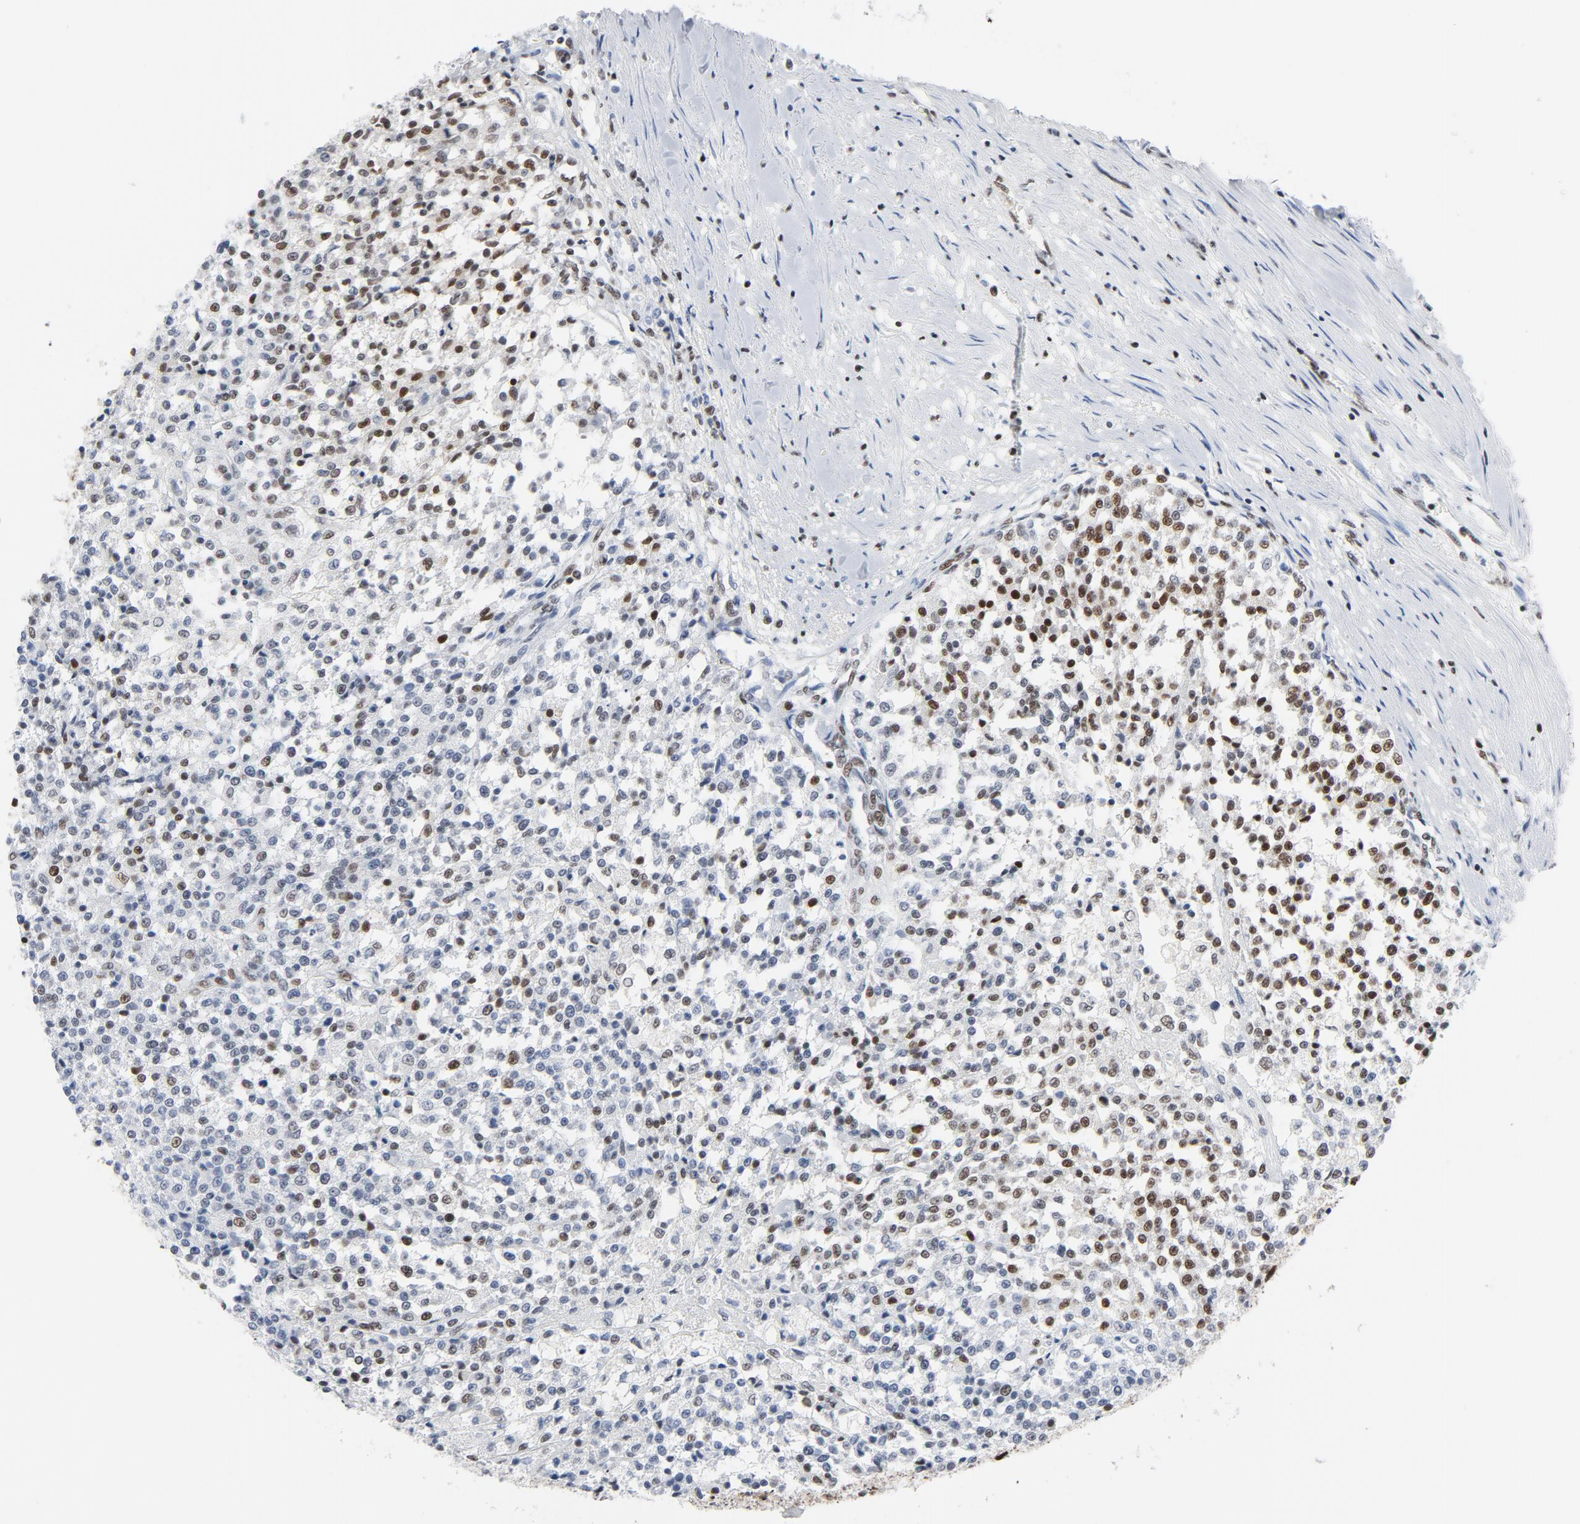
{"staining": {"intensity": "moderate", "quantity": ">75%", "location": "nuclear"}, "tissue": "testis cancer", "cell_type": "Tumor cells", "image_type": "cancer", "snomed": [{"axis": "morphology", "description": "Seminoma, NOS"}, {"axis": "topography", "description": "Testis"}], "caption": "Protein staining demonstrates moderate nuclear positivity in about >75% of tumor cells in testis cancer.", "gene": "CSTF2", "patient": {"sex": "male", "age": 59}}